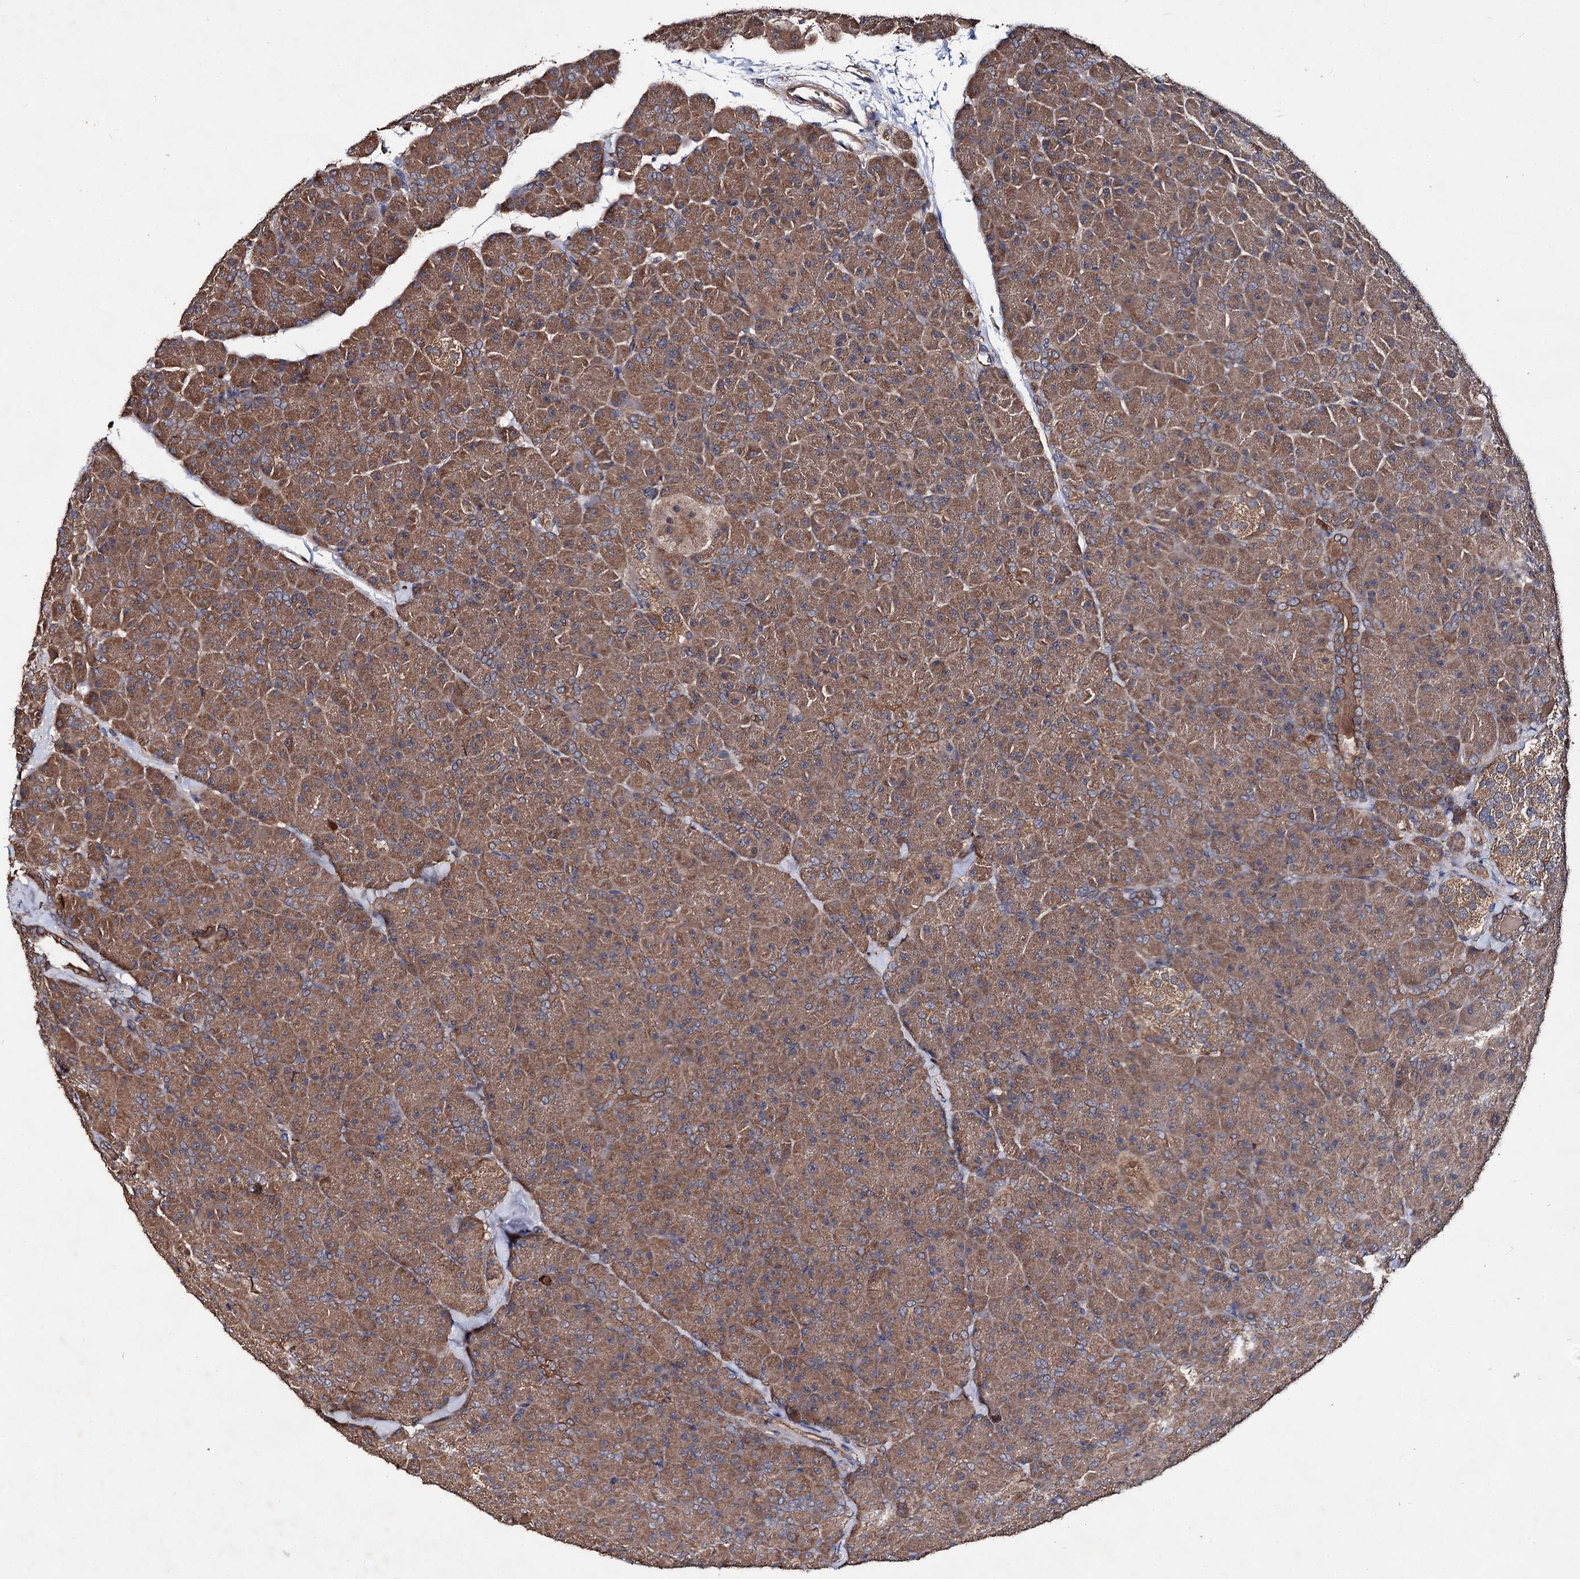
{"staining": {"intensity": "moderate", "quantity": ">75%", "location": "cytoplasmic/membranous"}, "tissue": "pancreas", "cell_type": "Exocrine glandular cells", "image_type": "normal", "snomed": [{"axis": "morphology", "description": "Normal tissue, NOS"}, {"axis": "topography", "description": "Pancreas"}], "caption": "A micrograph of pancreas stained for a protein shows moderate cytoplasmic/membranous brown staining in exocrine glandular cells. The staining was performed using DAB (3,3'-diaminobenzidine) to visualize the protein expression in brown, while the nuclei were stained in blue with hematoxylin (Magnification: 20x).", "gene": "TEX9", "patient": {"sex": "male", "age": 36}}